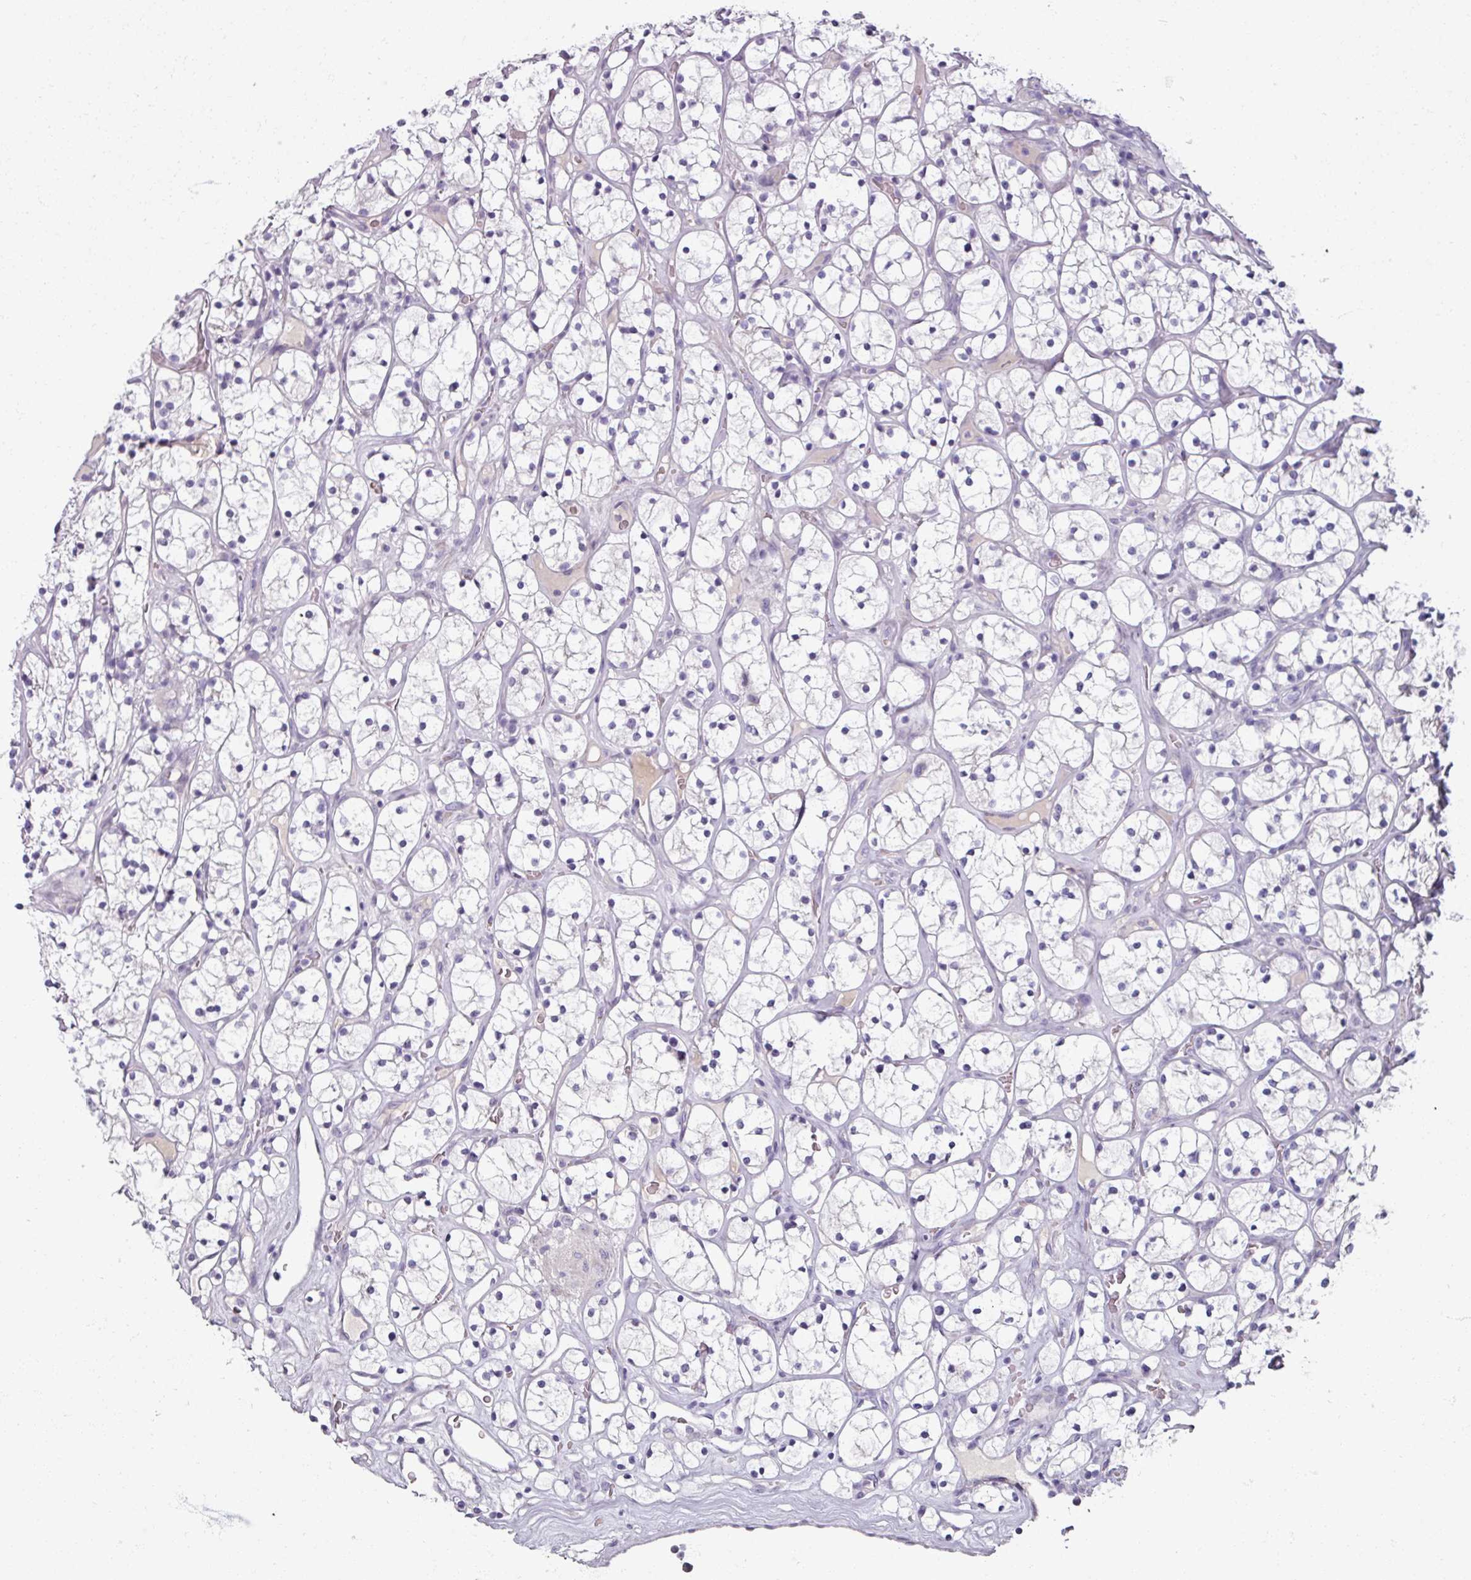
{"staining": {"intensity": "negative", "quantity": "none", "location": "none"}, "tissue": "renal cancer", "cell_type": "Tumor cells", "image_type": "cancer", "snomed": [{"axis": "morphology", "description": "Adenocarcinoma, NOS"}, {"axis": "topography", "description": "Kidney"}], "caption": "Immunohistochemical staining of human renal adenocarcinoma demonstrates no significant expression in tumor cells.", "gene": "SMIM11", "patient": {"sex": "female", "age": 64}}